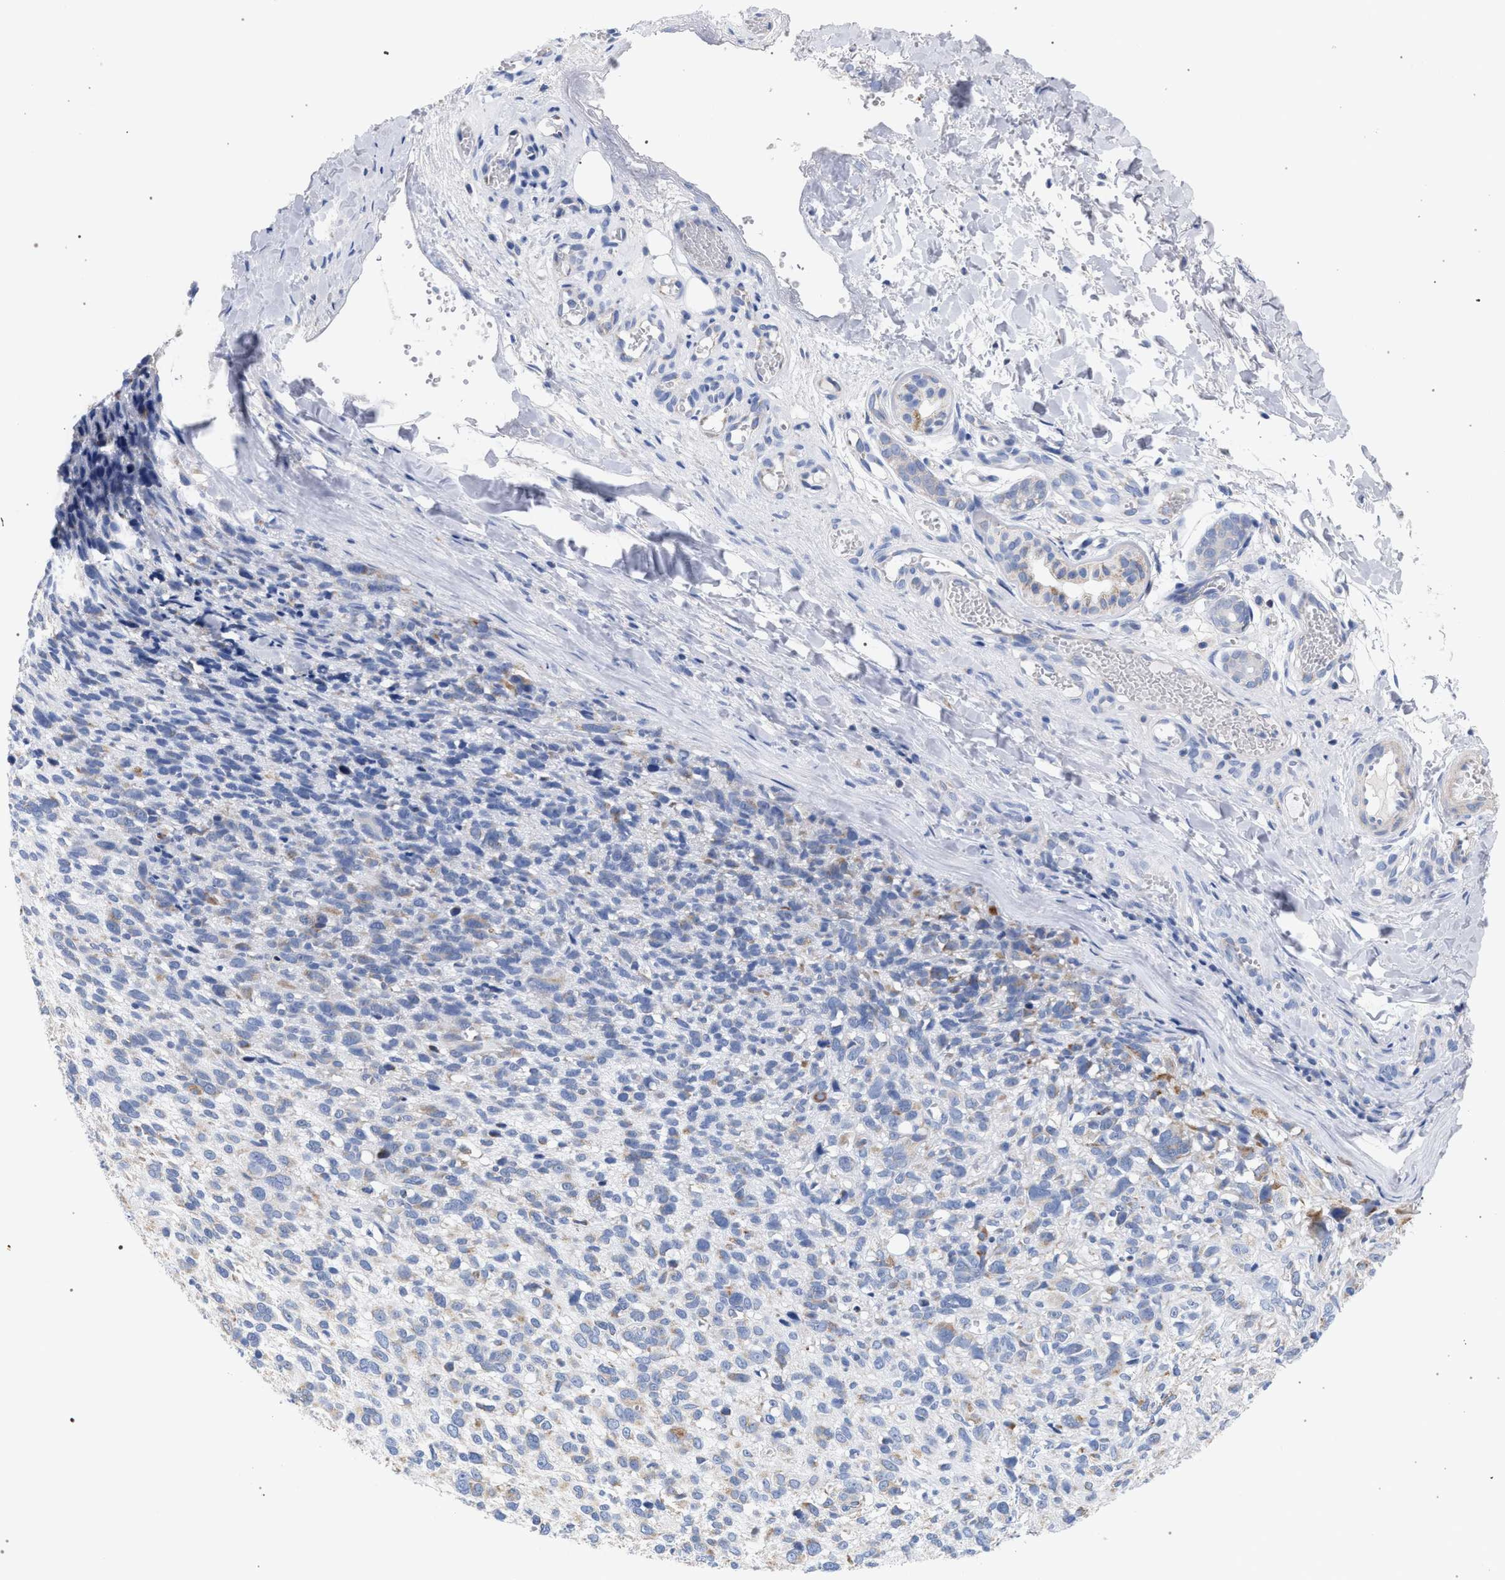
{"staining": {"intensity": "weak", "quantity": "<25%", "location": "cytoplasmic/membranous"}, "tissue": "melanoma", "cell_type": "Tumor cells", "image_type": "cancer", "snomed": [{"axis": "morphology", "description": "Malignant melanoma, NOS"}, {"axis": "topography", "description": "Skin"}], "caption": "This is an immunohistochemistry (IHC) image of malignant melanoma. There is no positivity in tumor cells.", "gene": "ECI2", "patient": {"sex": "female", "age": 55}}